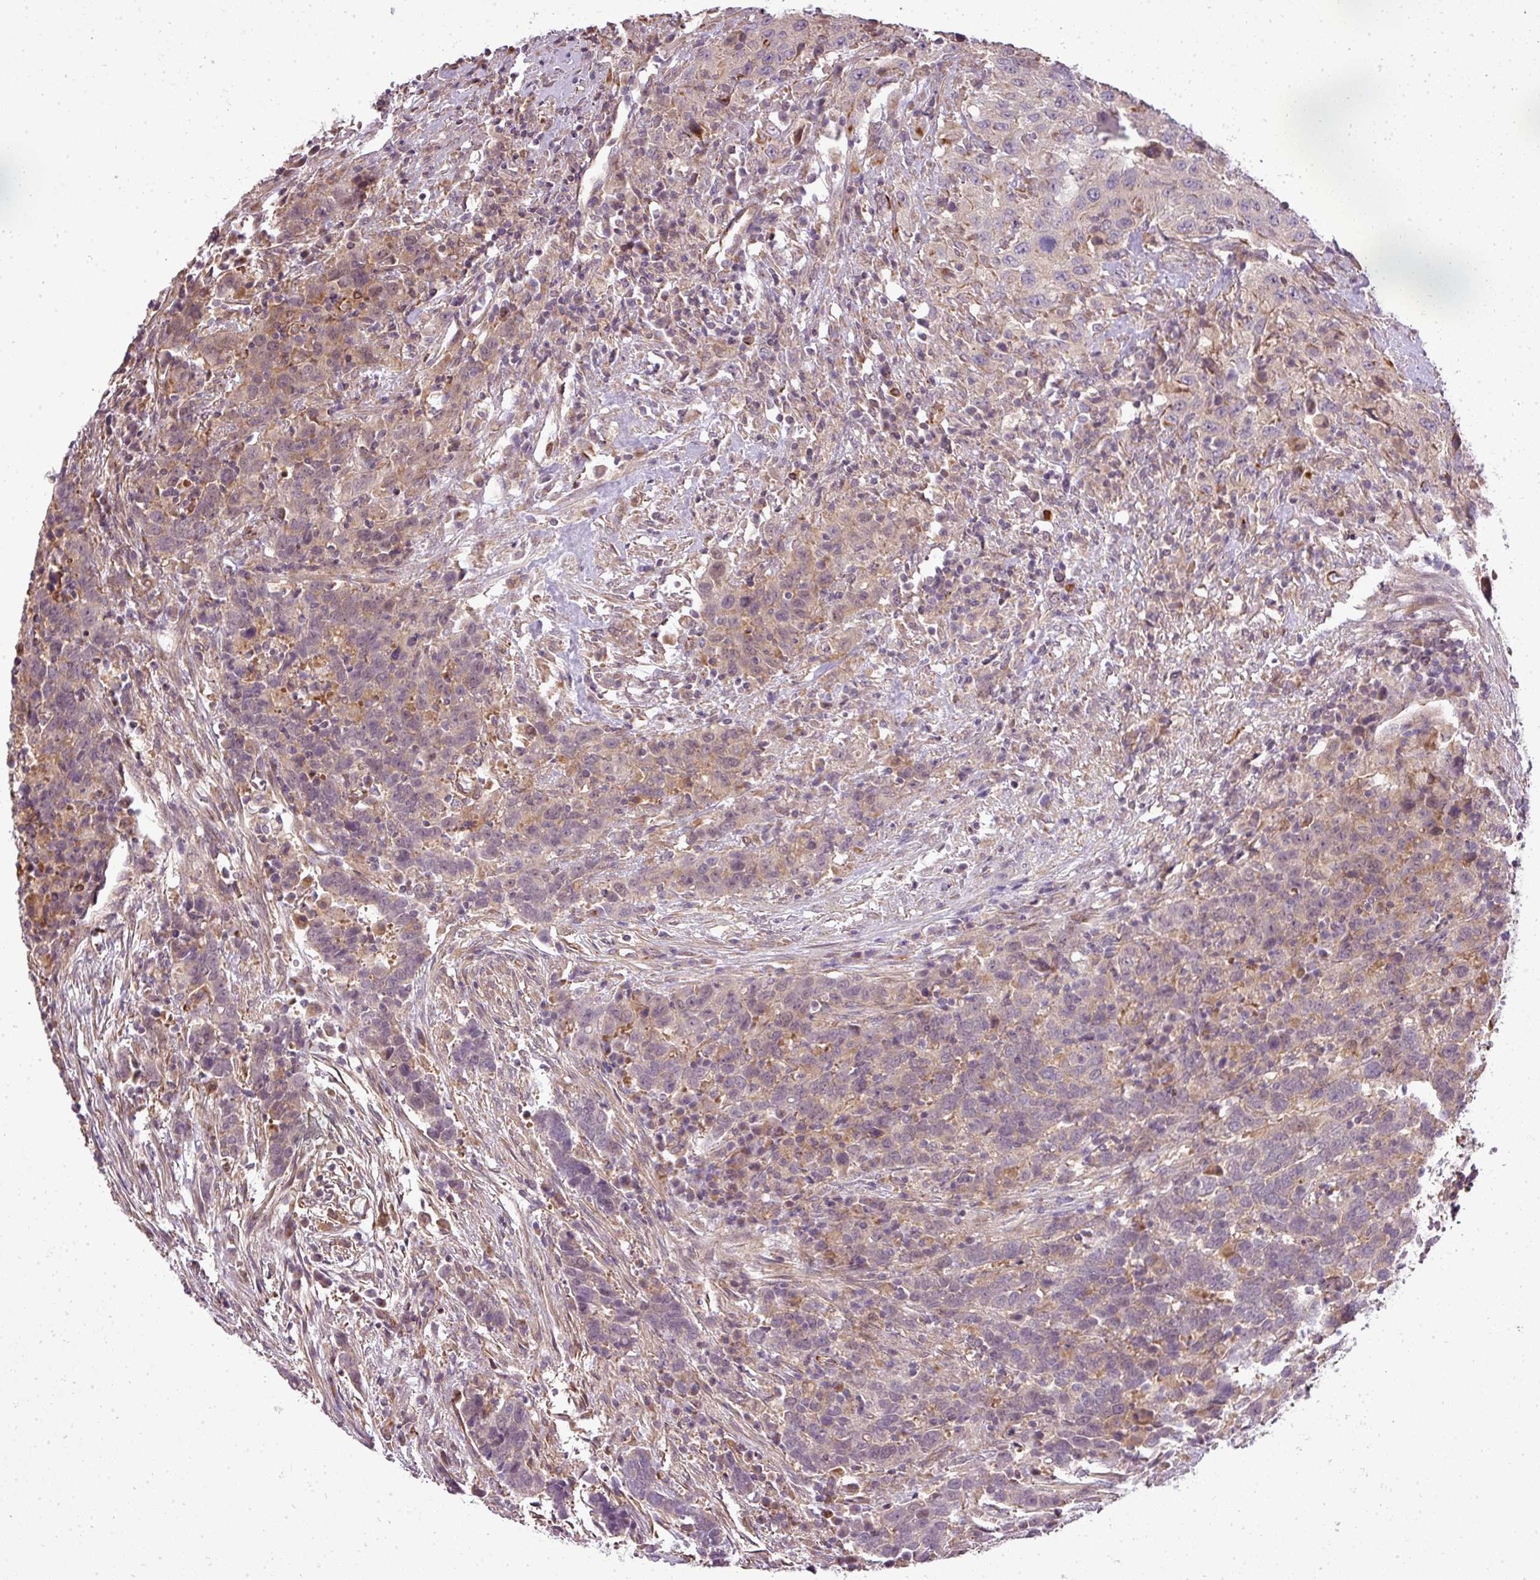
{"staining": {"intensity": "negative", "quantity": "none", "location": "none"}, "tissue": "urothelial cancer", "cell_type": "Tumor cells", "image_type": "cancer", "snomed": [{"axis": "morphology", "description": "Urothelial carcinoma, High grade"}, {"axis": "topography", "description": "Urinary bladder"}], "caption": "A histopathology image of human urothelial cancer is negative for staining in tumor cells.", "gene": "PDRG1", "patient": {"sex": "male", "age": 61}}